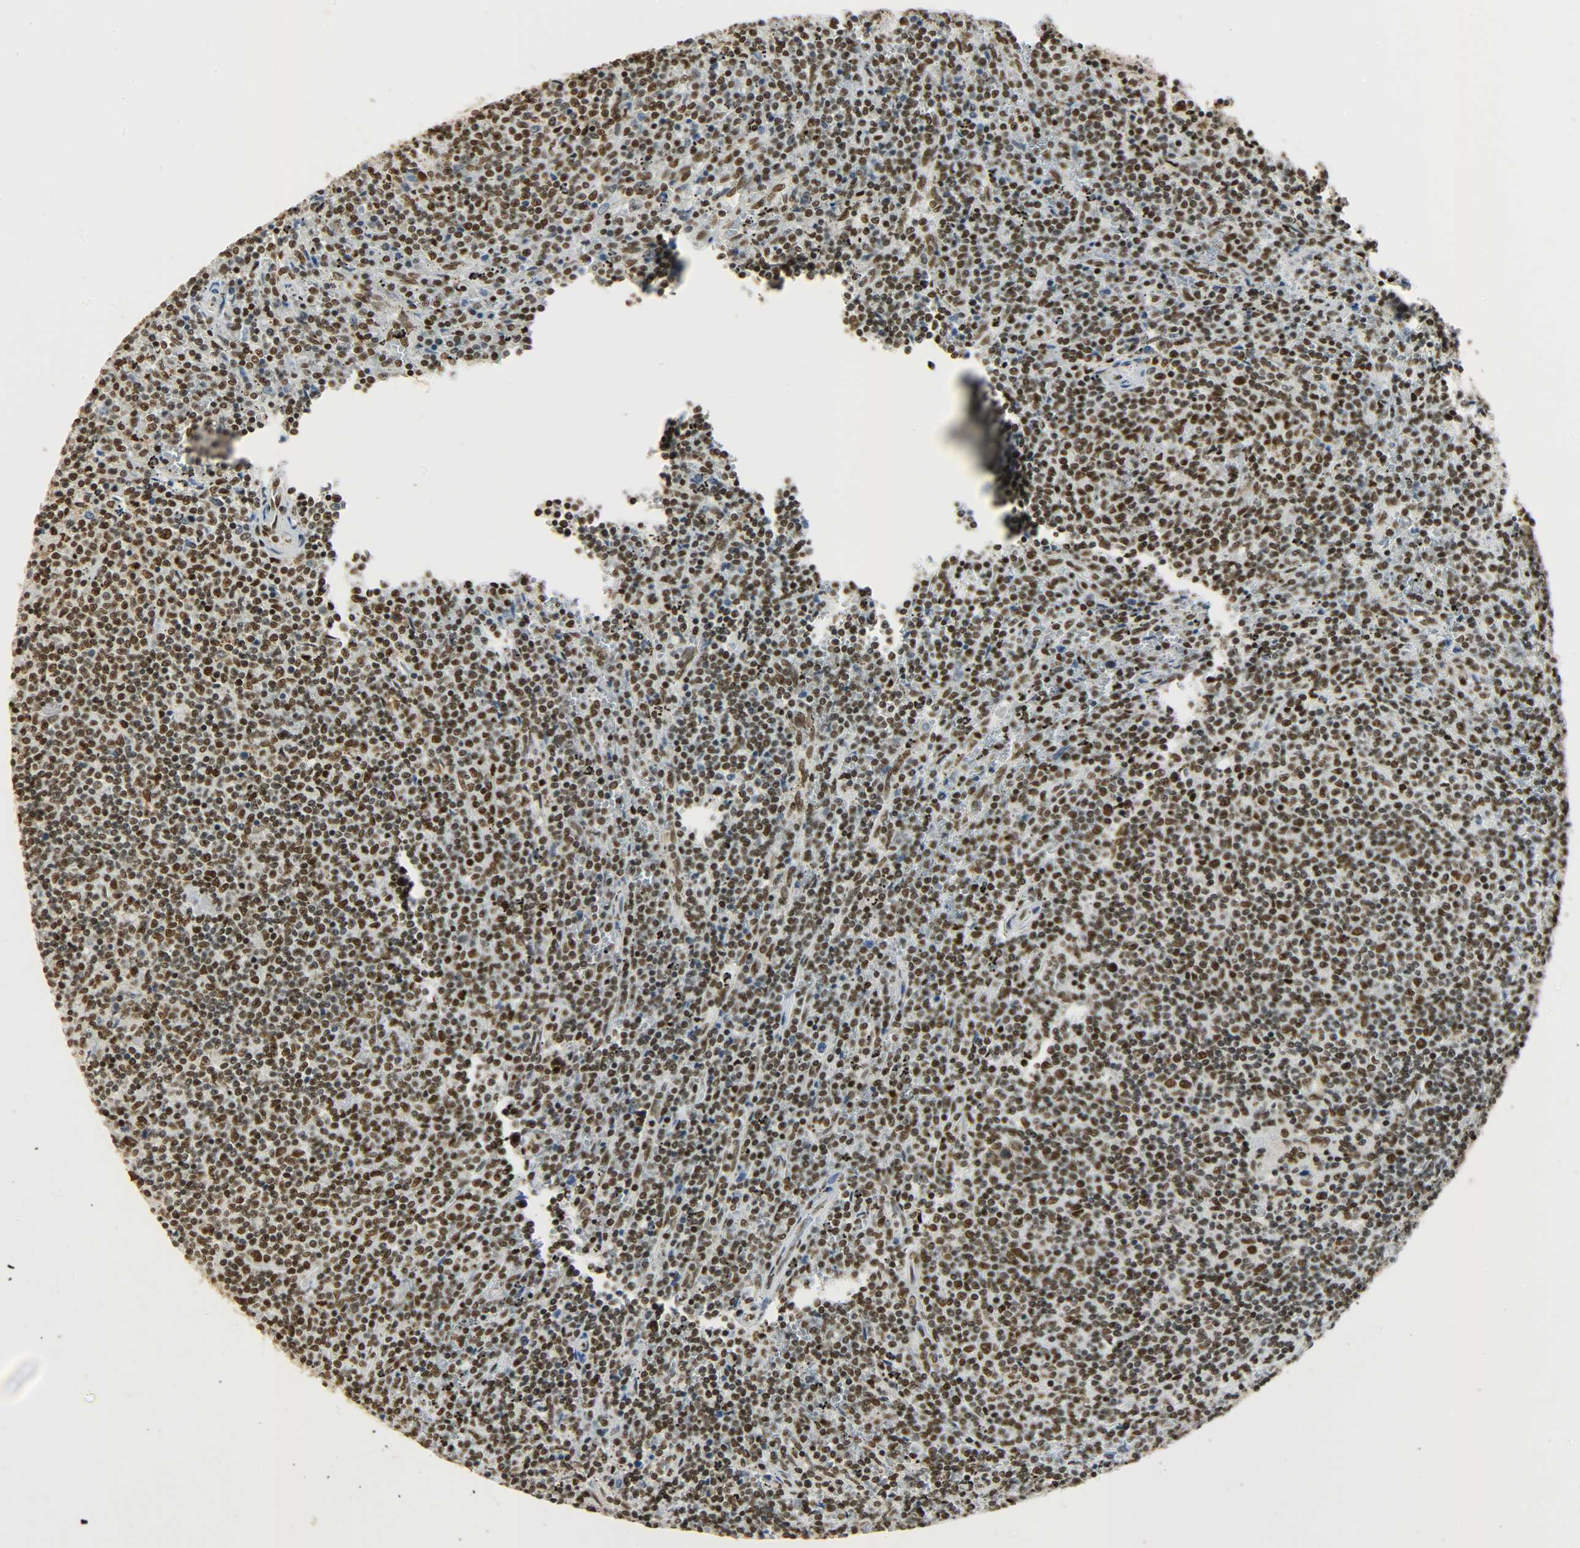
{"staining": {"intensity": "strong", "quantity": ">75%", "location": "nuclear"}, "tissue": "lymphoma", "cell_type": "Tumor cells", "image_type": "cancer", "snomed": [{"axis": "morphology", "description": "Malignant lymphoma, non-Hodgkin's type, Low grade"}, {"axis": "topography", "description": "Spleen"}], "caption": "A brown stain shows strong nuclear expression of a protein in human malignant lymphoma, non-Hodgkin's type (low-grade) tumor cells.", "gene": "KHDRBS1", "patient": {"sex": "female", "age": 50}}